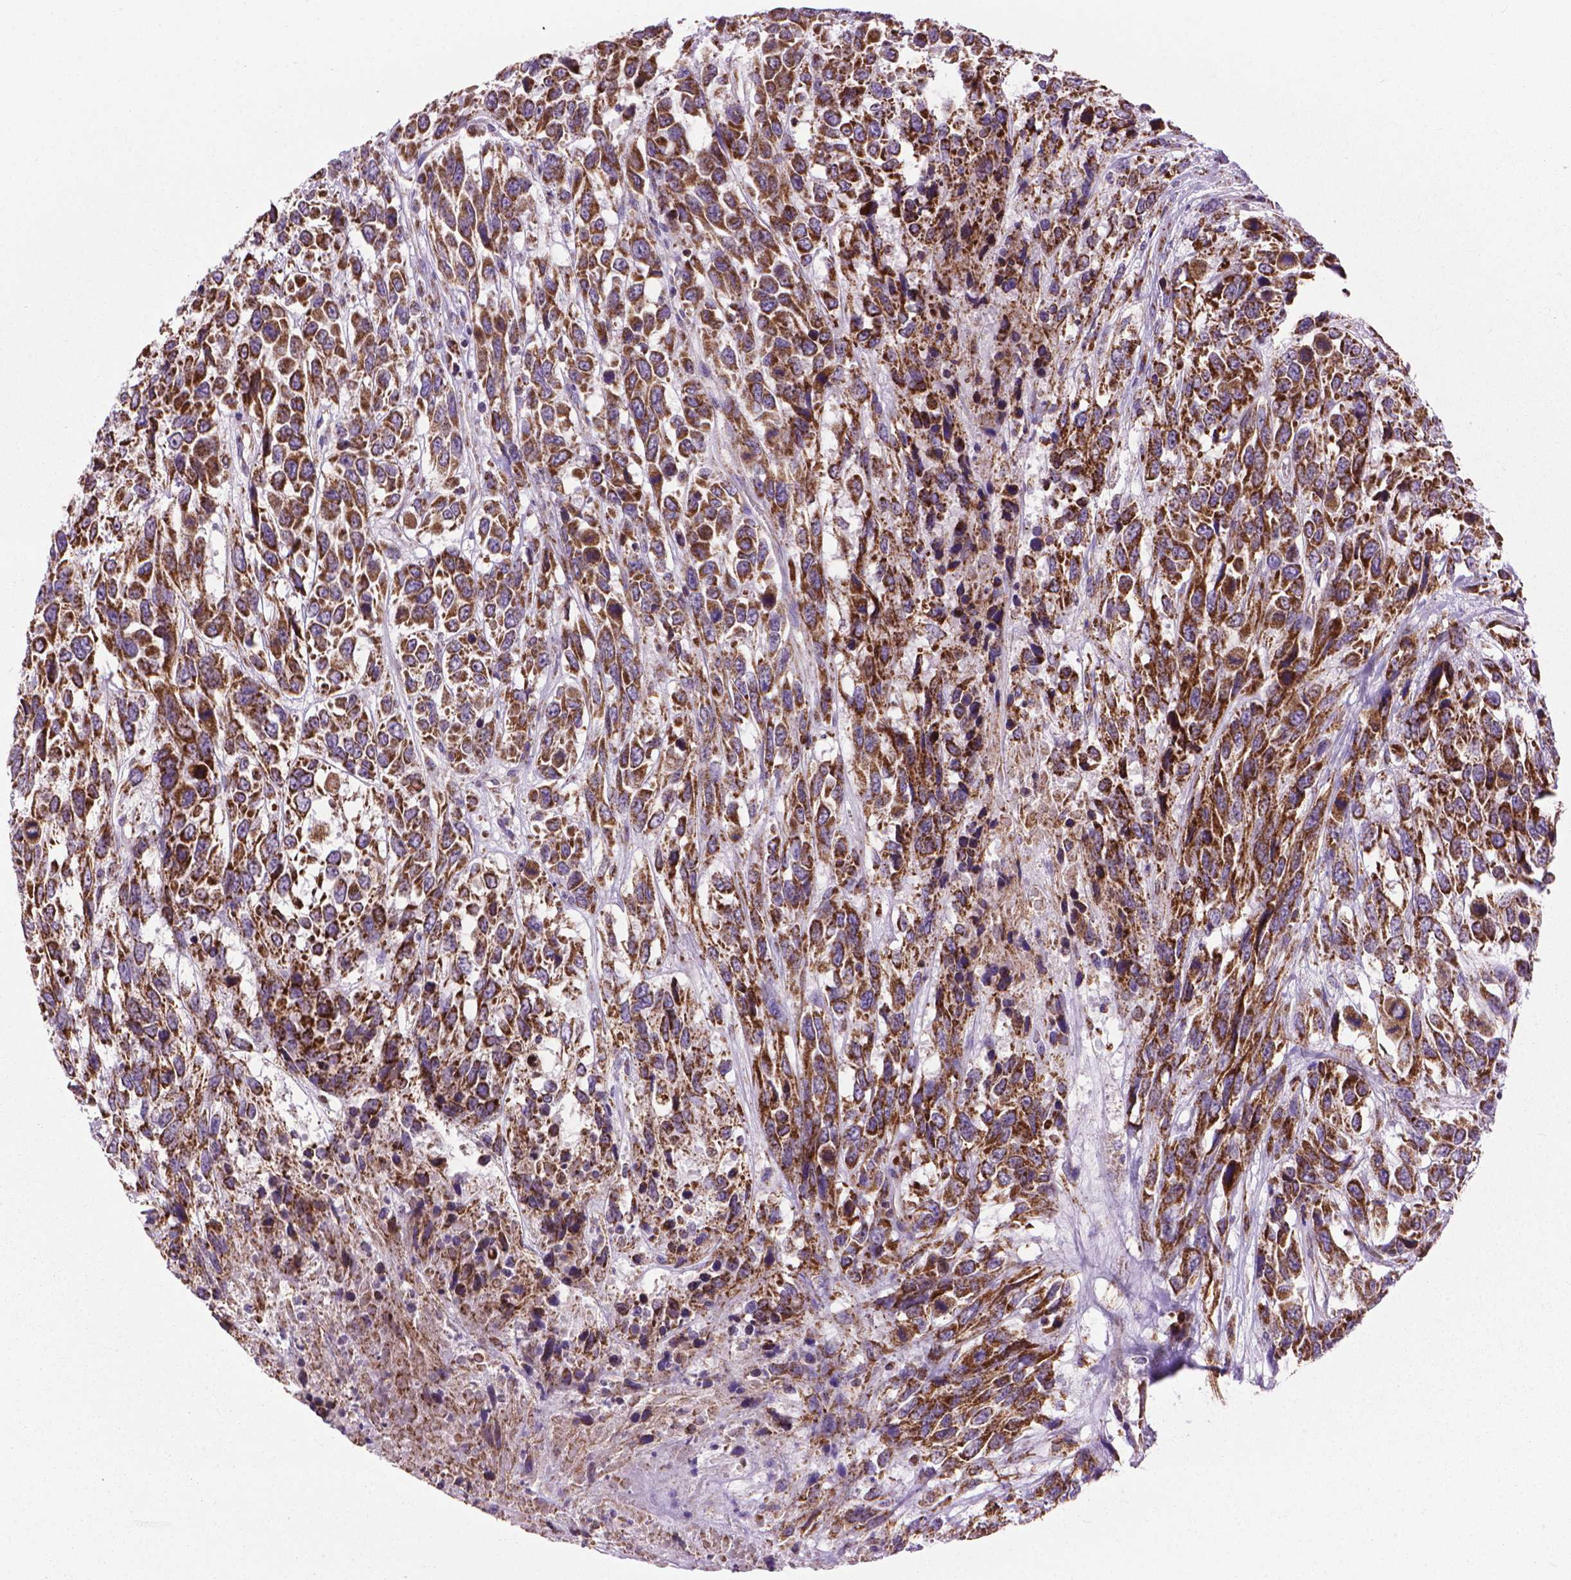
{"staining": {"intensity": "strong", "quantity": ">75%", "location": "cytoplasmic/membranous"}, "tissue": "urothelial cancer", "cell_type": "Tumor cells", "image_type": "cancer", "snomed": [{"axis": "morphology", "description": "Urothelial carcinoma, High grade"}, {"axis": "topography", "description": "Urinary bladder"}], "caption": "An IHC histopathology image of neoplastic tissue is shown. Protein staining in brown labels strong cytoplasmic/membranous positivity in urothelial carcinoma (high-grade) within tumor cells.", "gene": "VDAC1", "patient": {"sex": "female", "age": 70}}